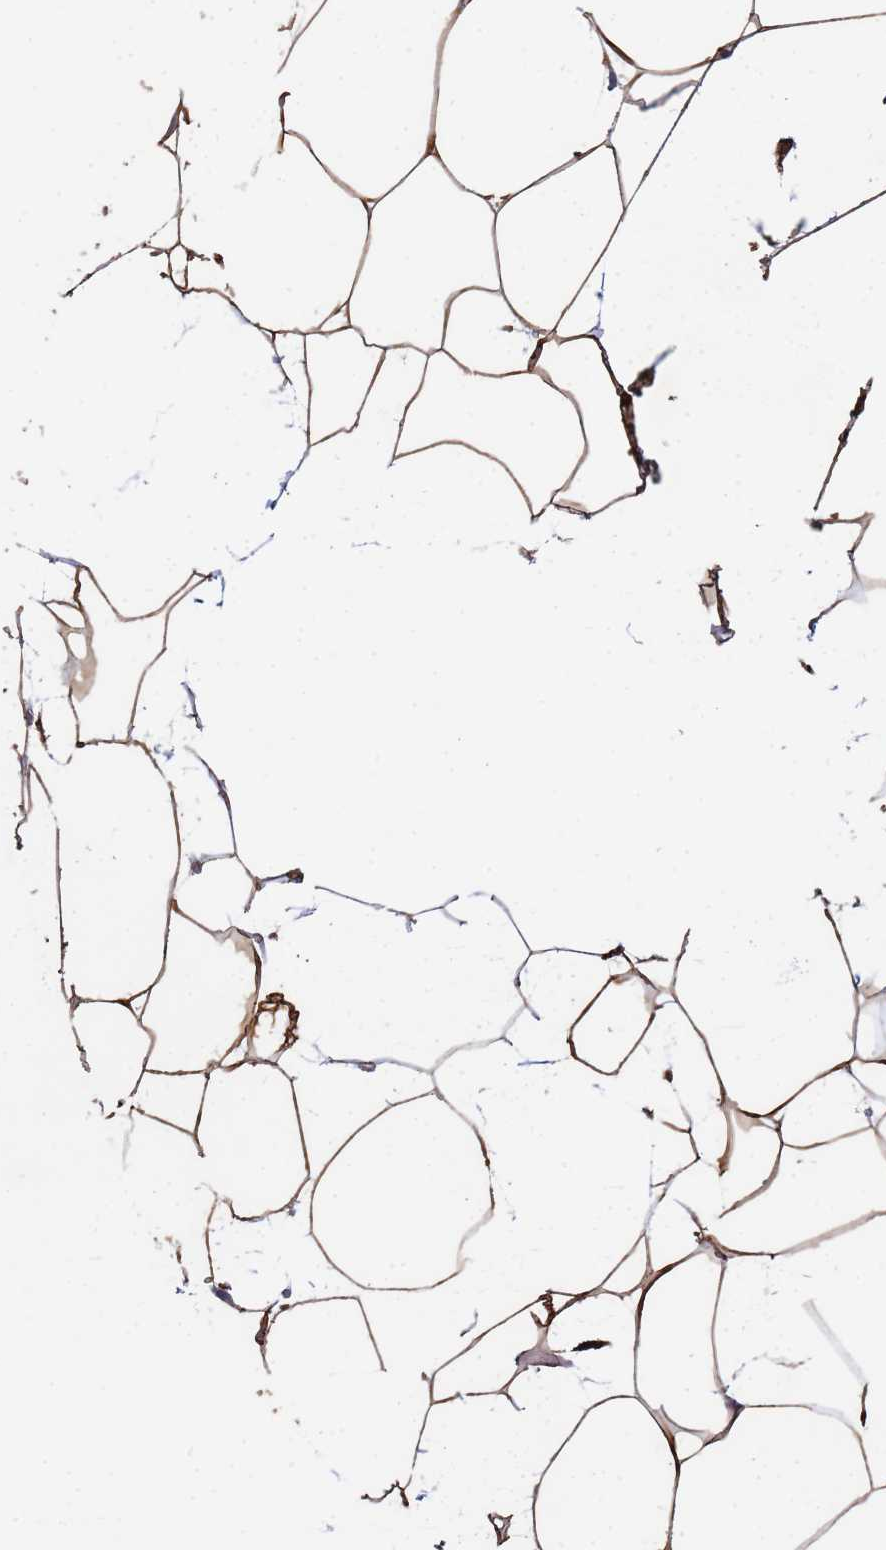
{"staining": {"intensity": "moderate", "quantity": ">75%", "location": "cytoplasmic/membranous"}, "tissue": "adipose tissue", "cell_type": "Adipocytes", "image_type": "normal", "snomed": [{"axis": "morphology", "description": "Normal tissue, NOS"}, {"axis": "topography", "description": "Adipose tissue"}], "caption": "The photomicrograph demonstrates staining of benign adipose tissue, revealing moderate cytoplasmic/membranous protein positivity (brown color) within adipocytes. The protein of interest is stained brown, and the nuclei are stained in blue (DAB IHC with brightfield microscopy, high magnification).", "gene": "GDAP2", "patient": {"sex": "female", "age": 37}}